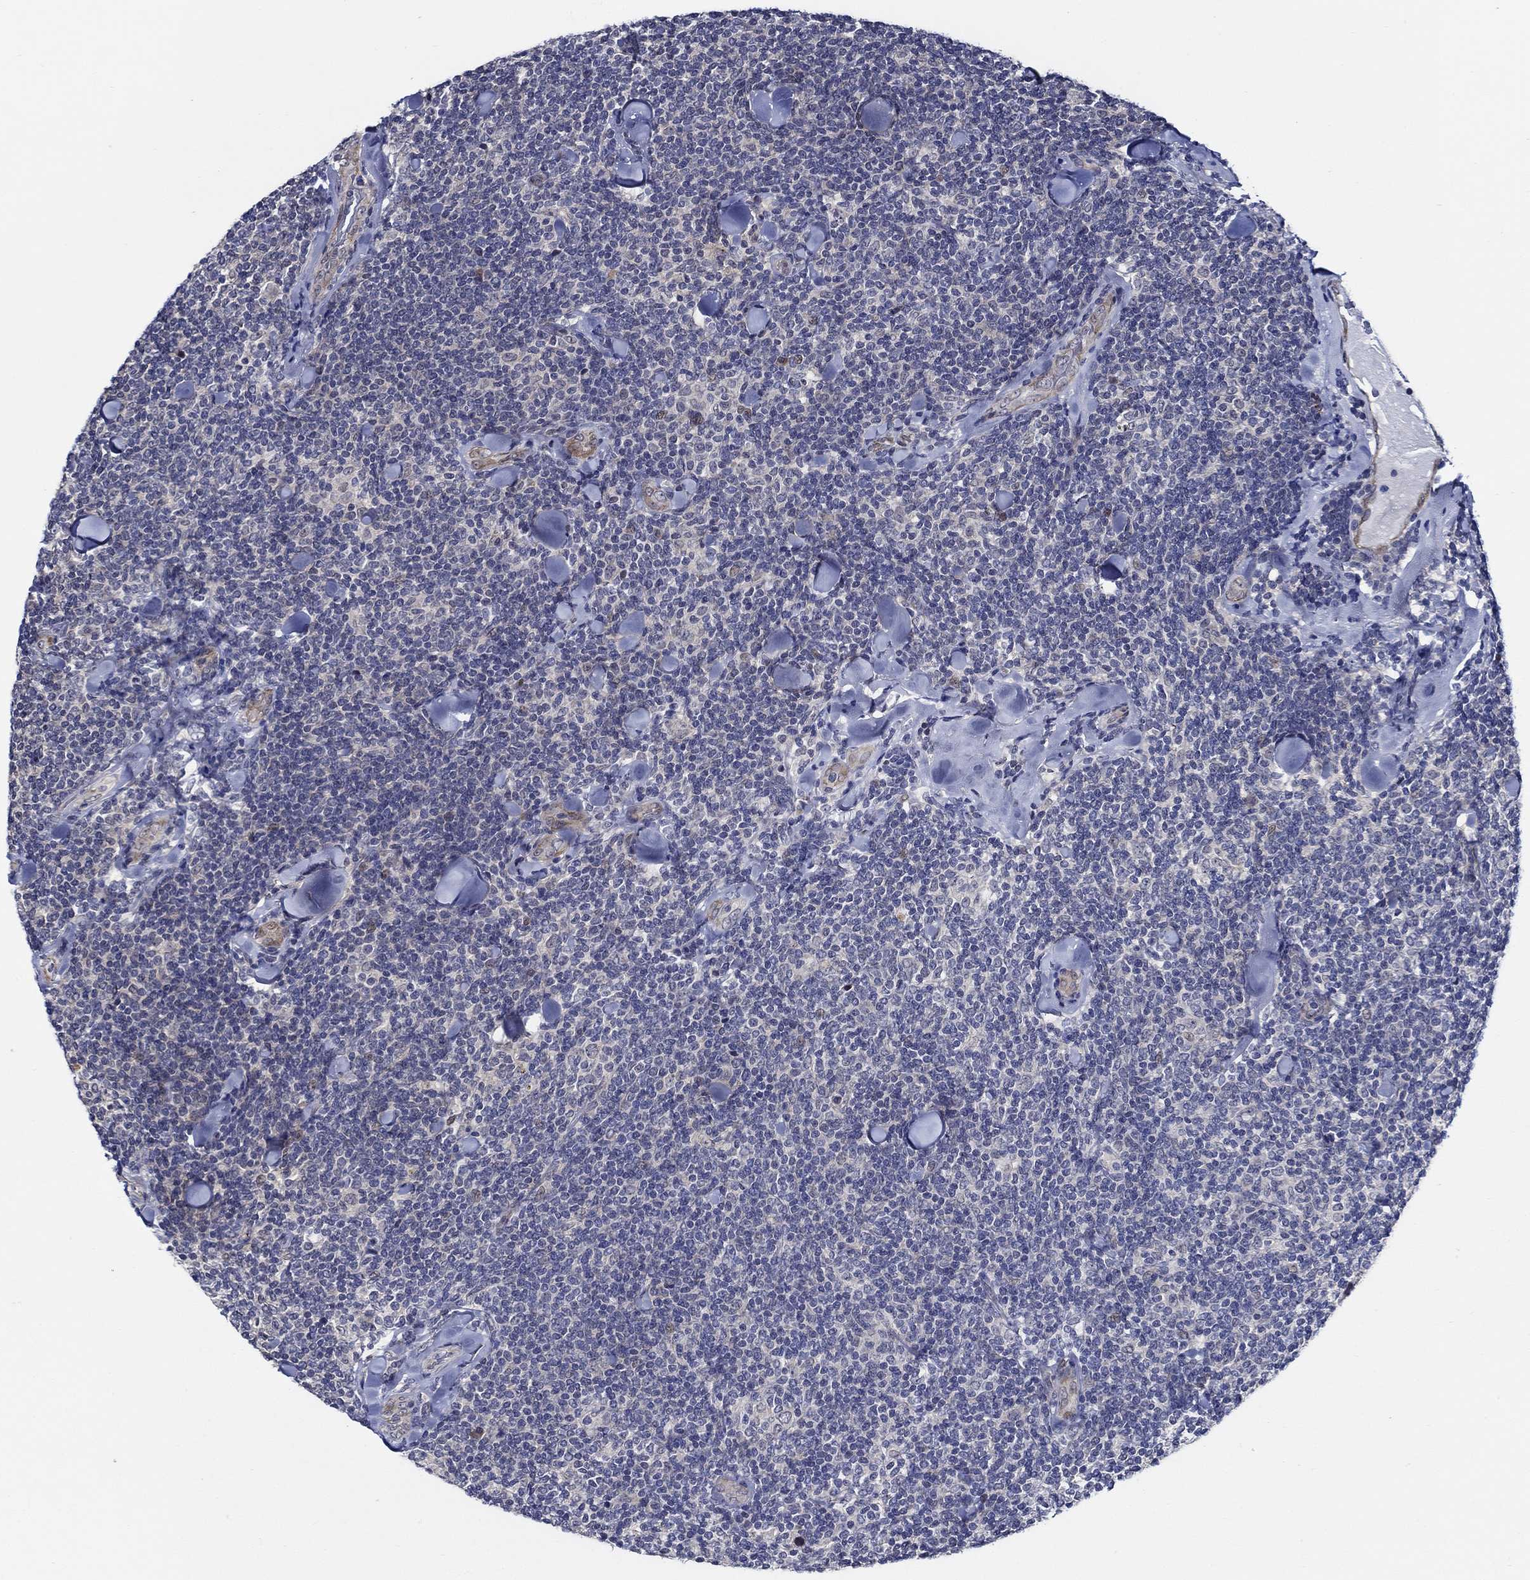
{"staining": {"intensity": "negative", "quantity": "none", "location": "none"}, "tissue": "lymphoma", "cell_type": "Tumor cells", "image_type": "cancer", "snomed": [{"axis": "morphology", "description": "Malignant lymphoma, non-Hodgkin's type, Low grade"}, {"axis": "topography", "description": "Lymph node"}], "caption": "Tumor cells are negative for protein expression in human lymphoma.", "gene": "C8orf48", "patient": {"sex": "female", "age": 56}}